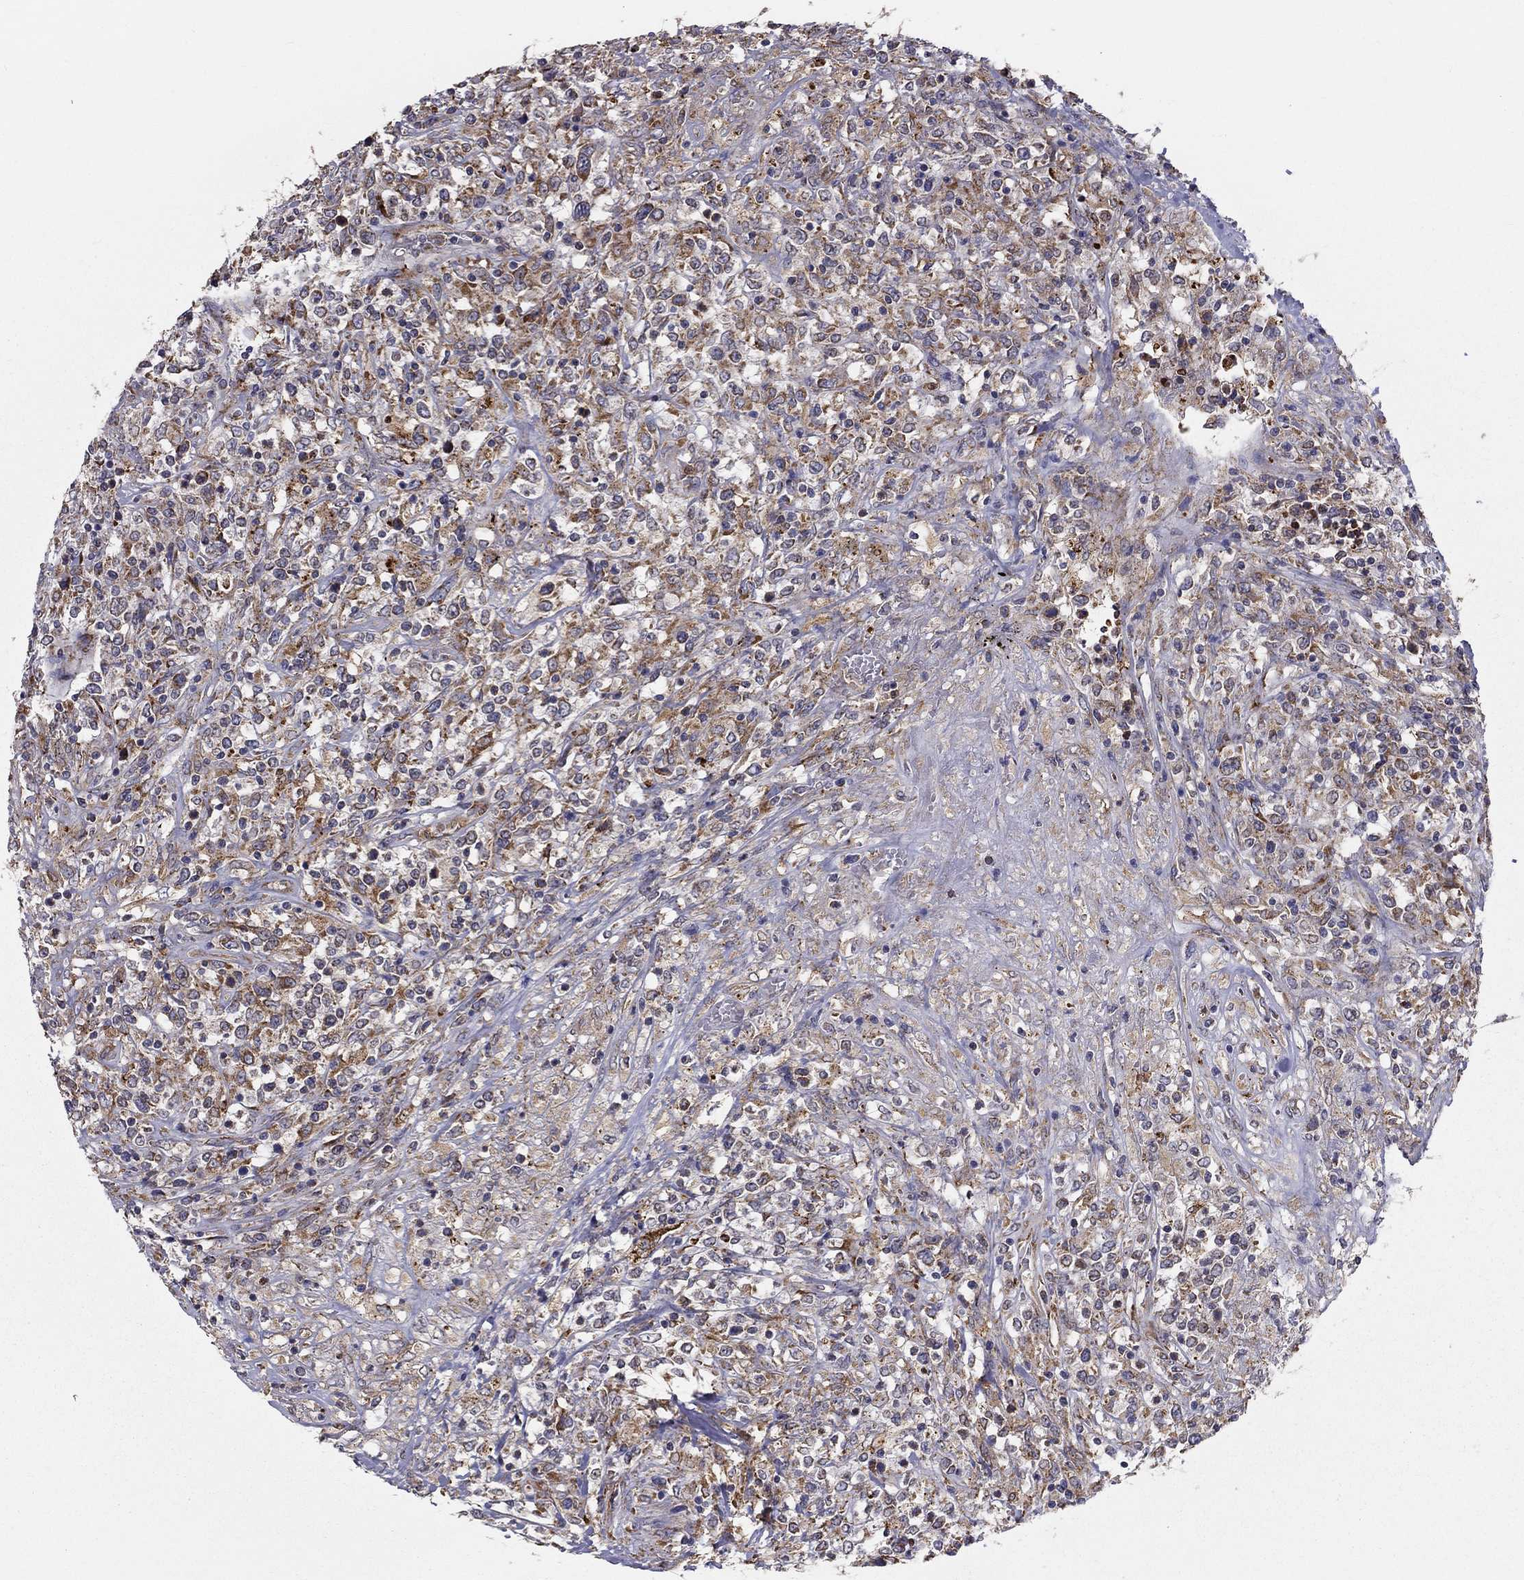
{"staining": {"intensity": "moderate", "quantity": ">75%", "location": "cytoplasmic/membranous"}, "tissue": "lymphoma", "cell_type": "Tumor cells", "image_type": "cancer", "snomed": [{"axis": "morphology", "description": "Malignant lymphoma, non-Hodgkin's type, High grade"}, {"axis": "topography", "description": "Lung"}], "caption": "Protein expression by immunohistochemistry reveals moderate cytoplasmic/membranous expression in approximately >75% of tumor cells in high-grade malignant lymphoma, non-Hodgkin's type. (DAB IHC with brightfield microscopy, high magnification).", "gene": "PRDX4", "patient": {"sex": "male", "age": 79}}